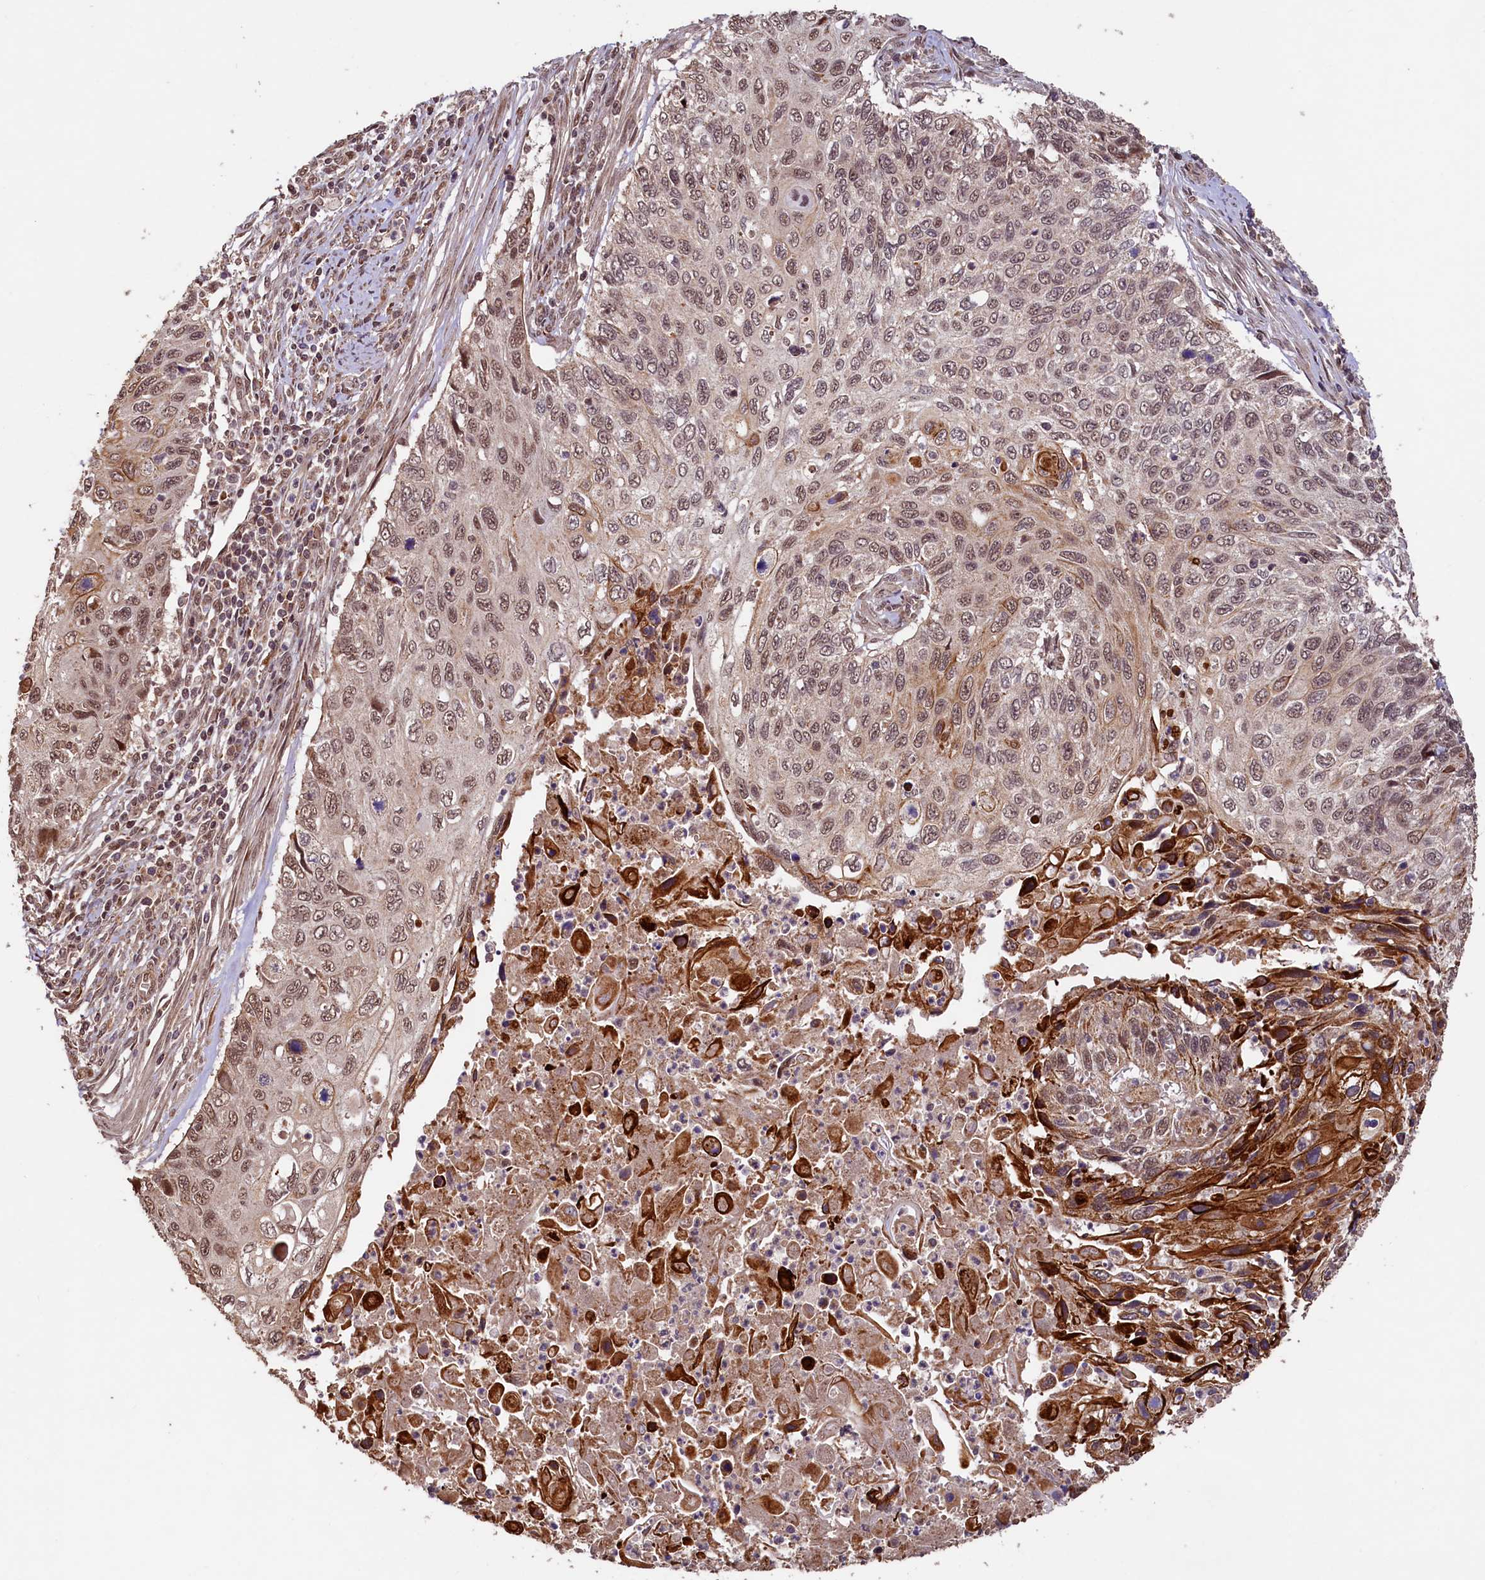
{"staining": {"intensity": "moderate", "quantity": ">75%", "location": "nuclear"}, "tissue": "cervical cancer", "cell_type": "Tumor cells", "image_type": "cancer", "snomed": [{"axis": "morphology", "description": "Squamous cell carcinoma, NOS"}, {"axis": "topography", "description": "Cervix"}], "caption": "Cervical cancer (squamous cell carcinoma) tissue shows moderate nuclear staining in approximately >75% of tumor cells, visualized by immunohistochemistry.", "gene": "SHPRH", "patient": {"sex": "female", "age": 70}}